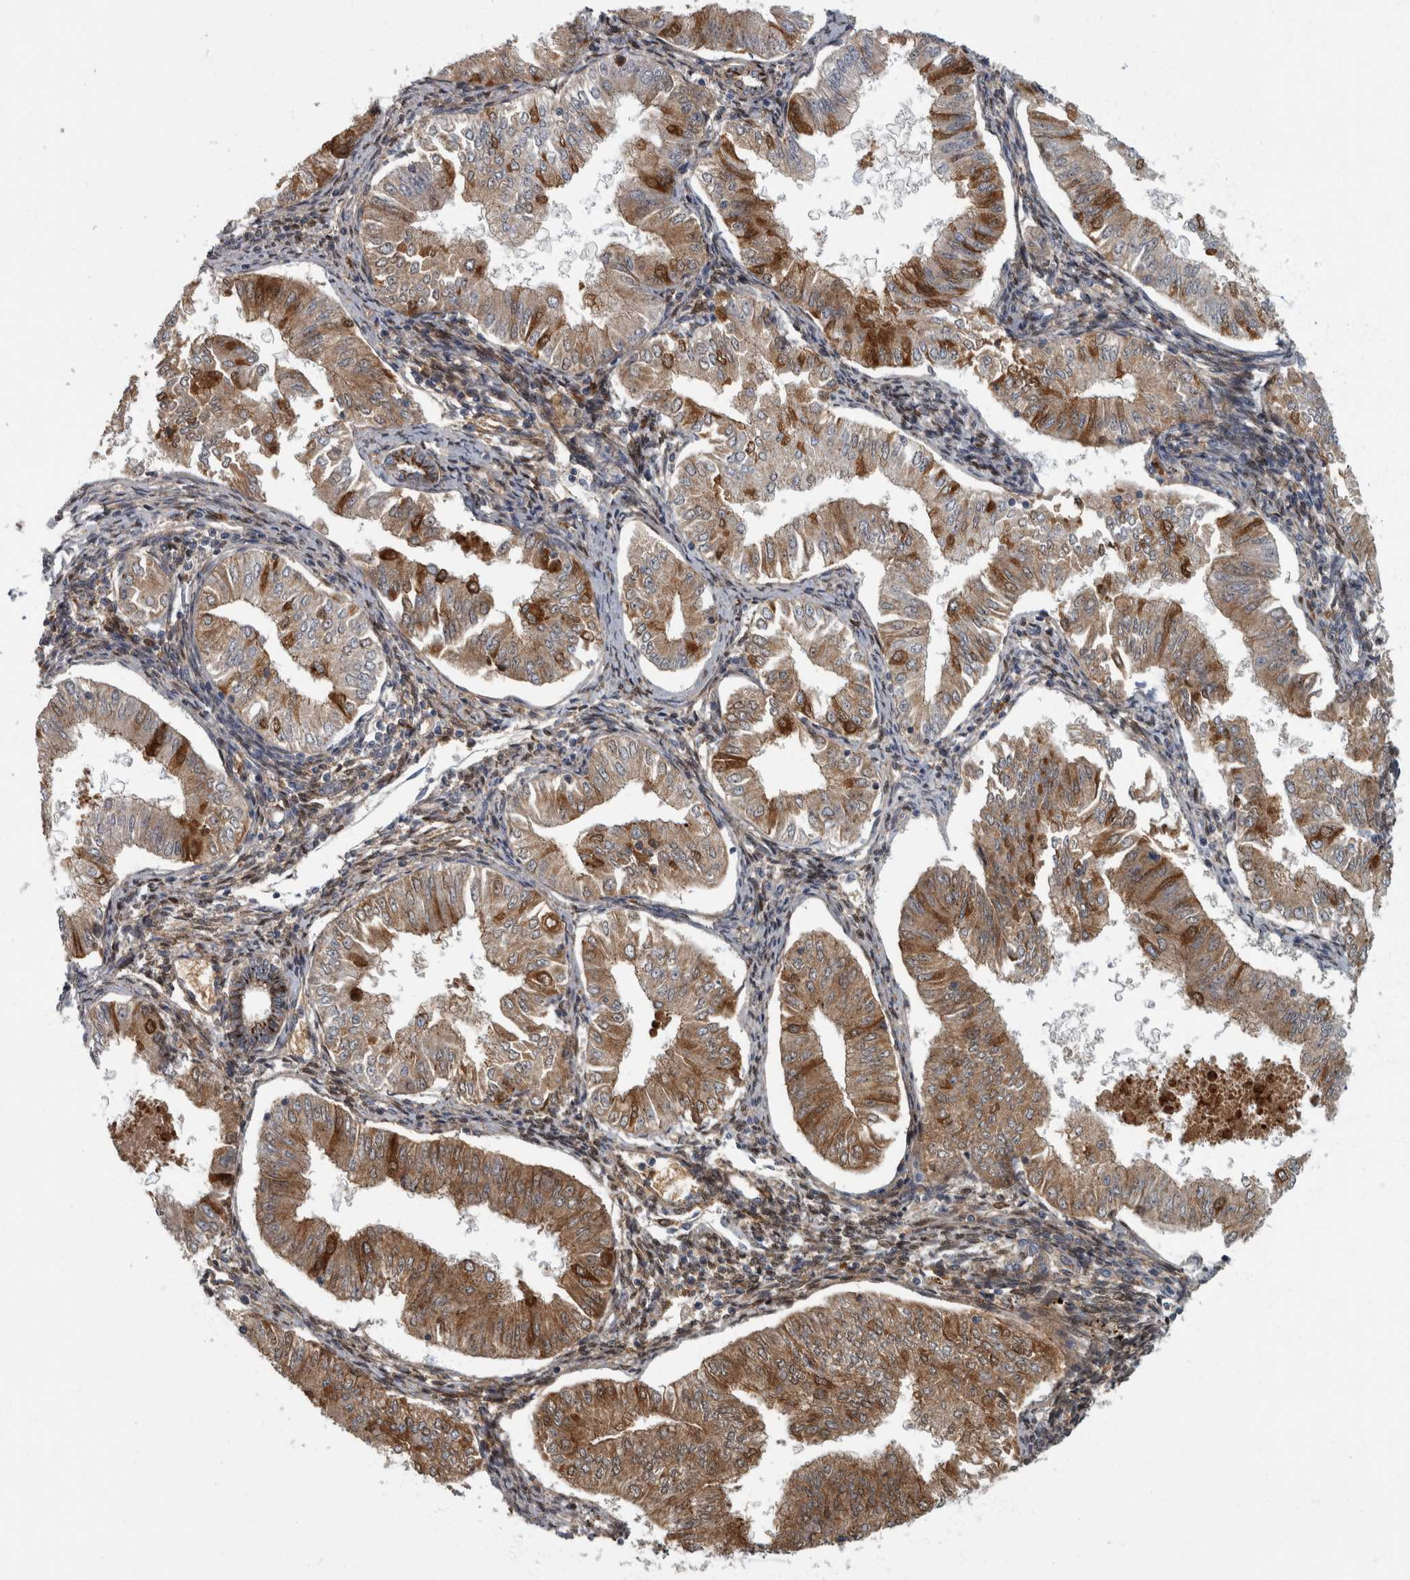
{"staining": {"intensity": "moderate", "quantity": ">75%", "location": "cytoplasmic/membranous"}, "tissue": "endometrial cancer", "cell_type": "Tumor cells", "image_type": "cancer", "snomed": [{"axis": "morphology", "description": "Normal tissue, NOS"}, {"axis": "morphology", "description": "Adenocarcinoma, NOS"}, {"axis": "topography", "description": "Endometrium"}], "caption": "Protein expression analysis of human adenocarcinoma (endometrial) reveals moderate cytoplasmic/membranous staining in approximately >75% of tumor cells.", "gene": "DSG2", "patient": {"sex": "female", "age": 53}}